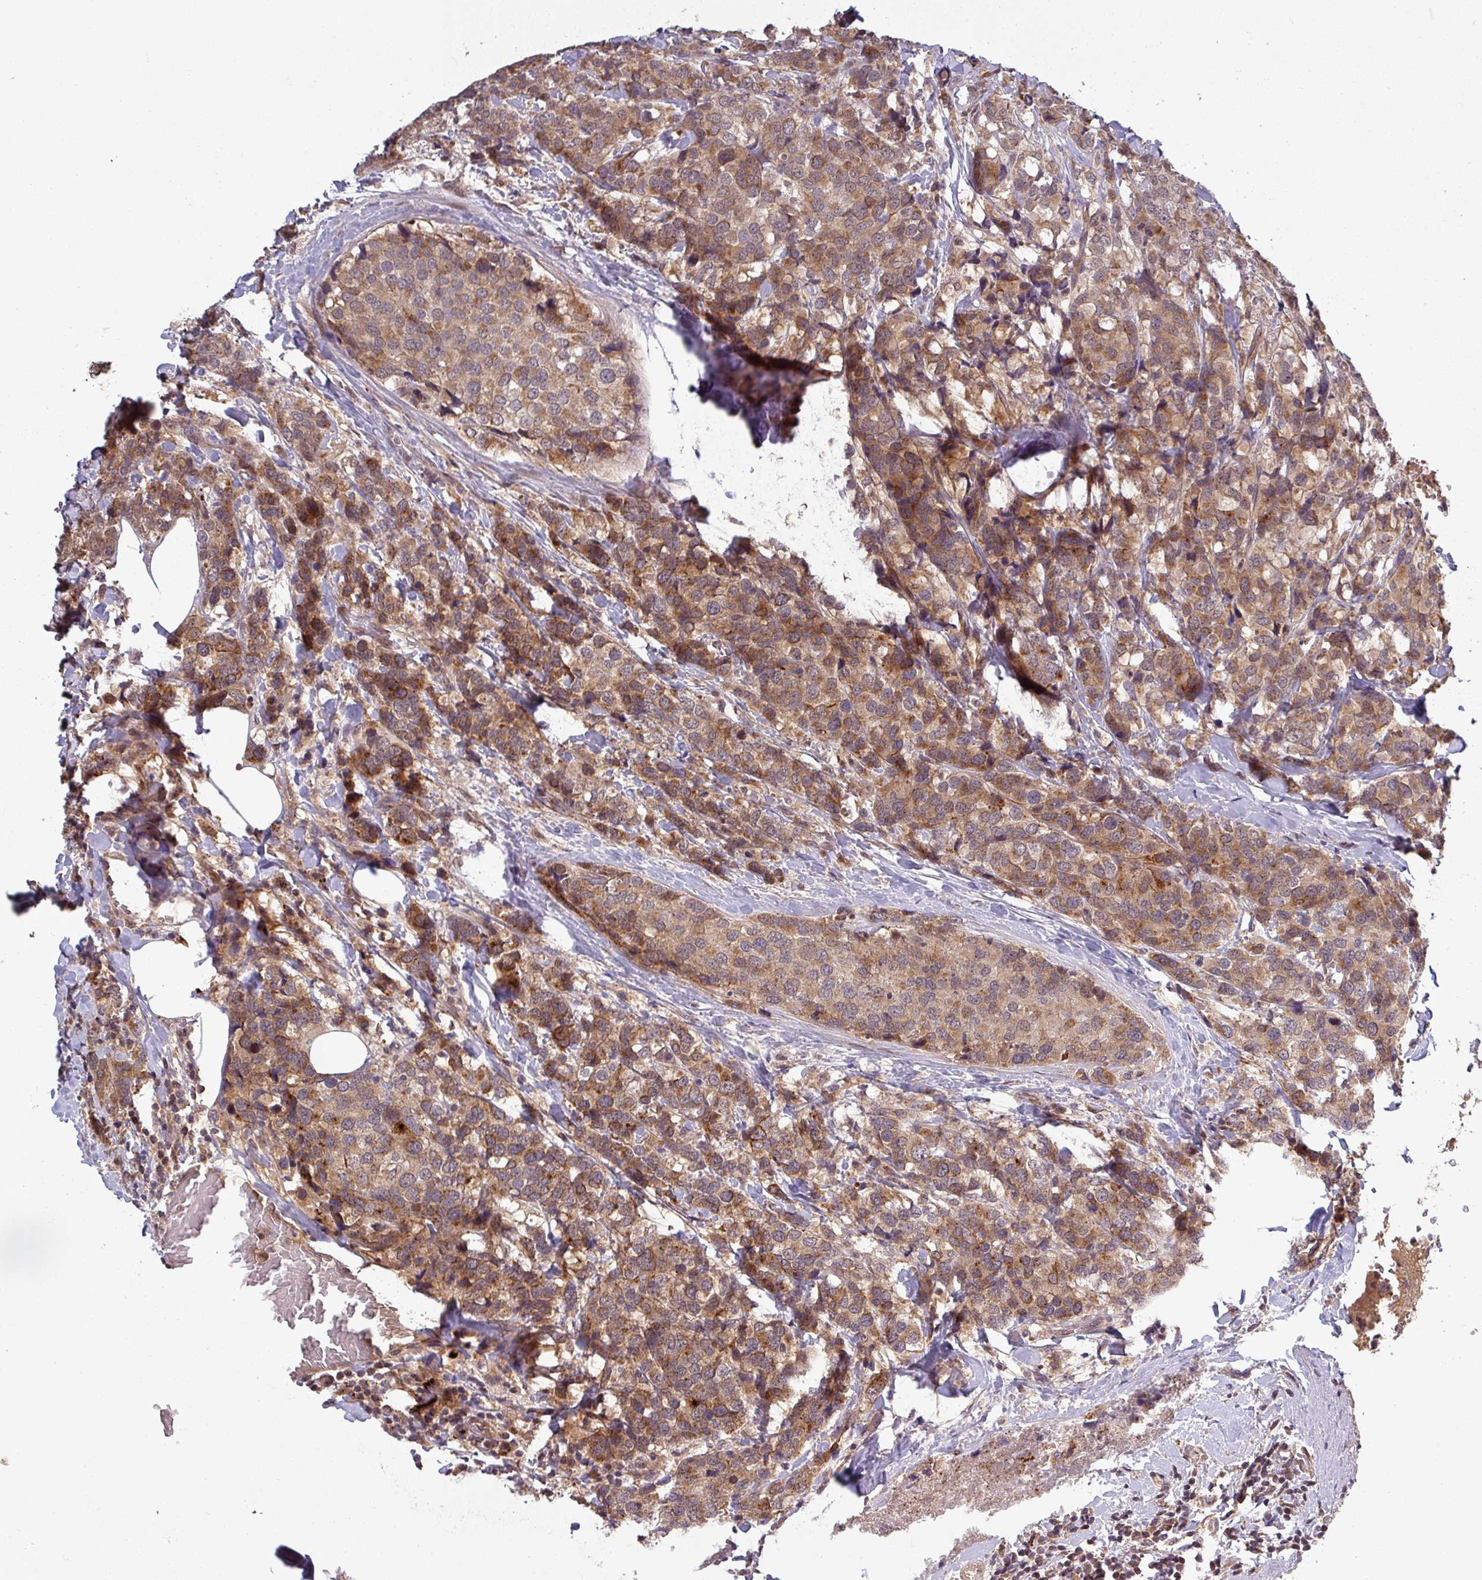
{"staining": {"intensity": "moderate", "quantity": ">75%", "location": "cytoplasmic/membranous"}, "tissue": "breast cancer", "cell_type": "Tumor cells", "image_type": "cancer", "snomed": [{"axis": "morphology", "description": "Lobular carcinoma"}, {"axis": "topography", "description": "Breast"}], "caption": "The image exhibits staining of lobular carcinoma (breast), revealing moderate cytoplasmic/membranous protein positivity (brown color) within tumor cells.", "gene": "PUS1", "patient": {"sex": "female", "age": 59}}